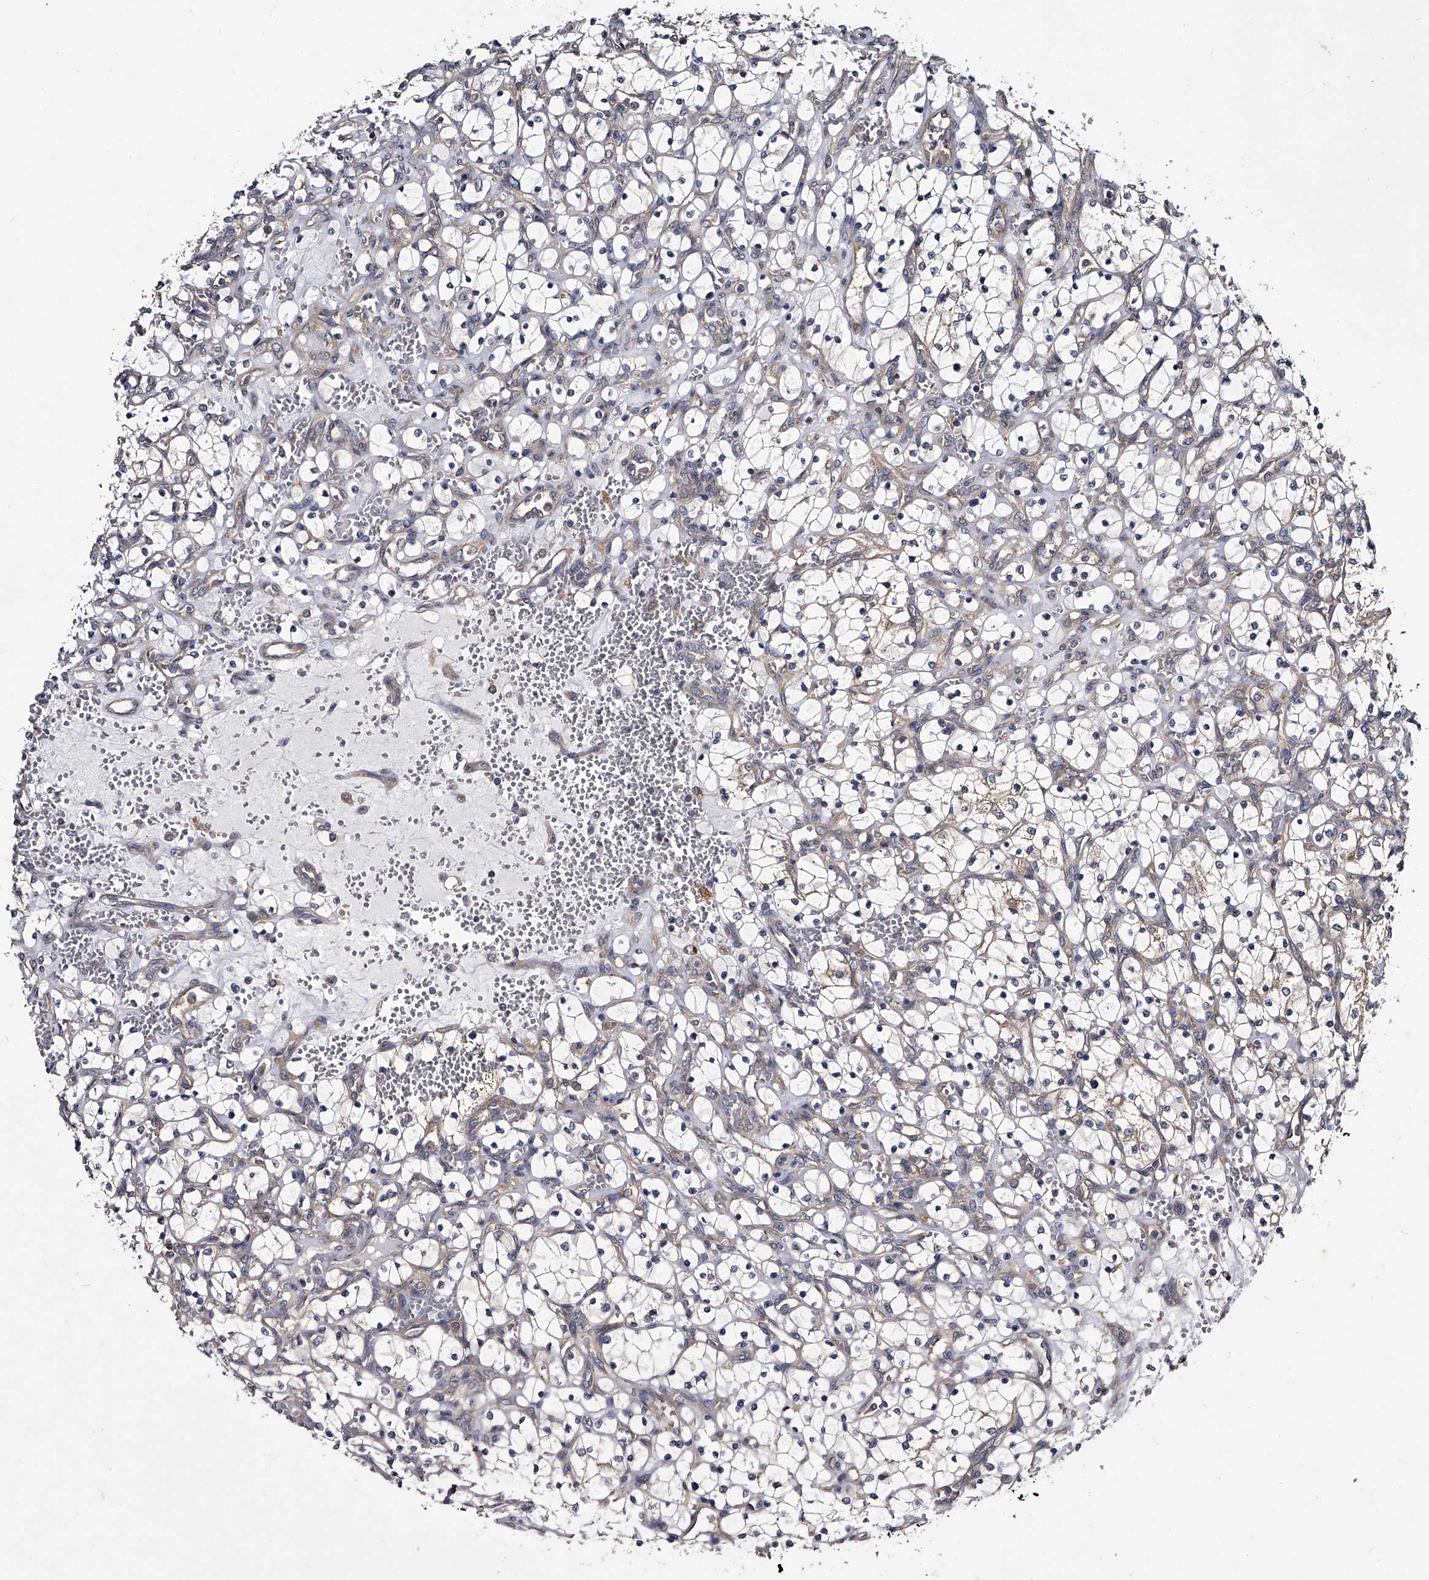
{"staining": {"intensity": "negative", "quantity": "none", "location": "none"}, "tissue": "renal cancer", "cell_type": "Tumor cells", "image_type": "cancer", "snomed": [{"axis": "morphology", "description": "Adenocarcinoma, NOS"}, {"axis": "topography", "description": "Kidney"}], "caption": "Human renal adenocarcinoma stained for a protein using immunohistochemistry (IHC) exhibits no positivity in tumor cells.", "gene": "GAPVD1", "patient": {"sex": "female", "age": 69}}